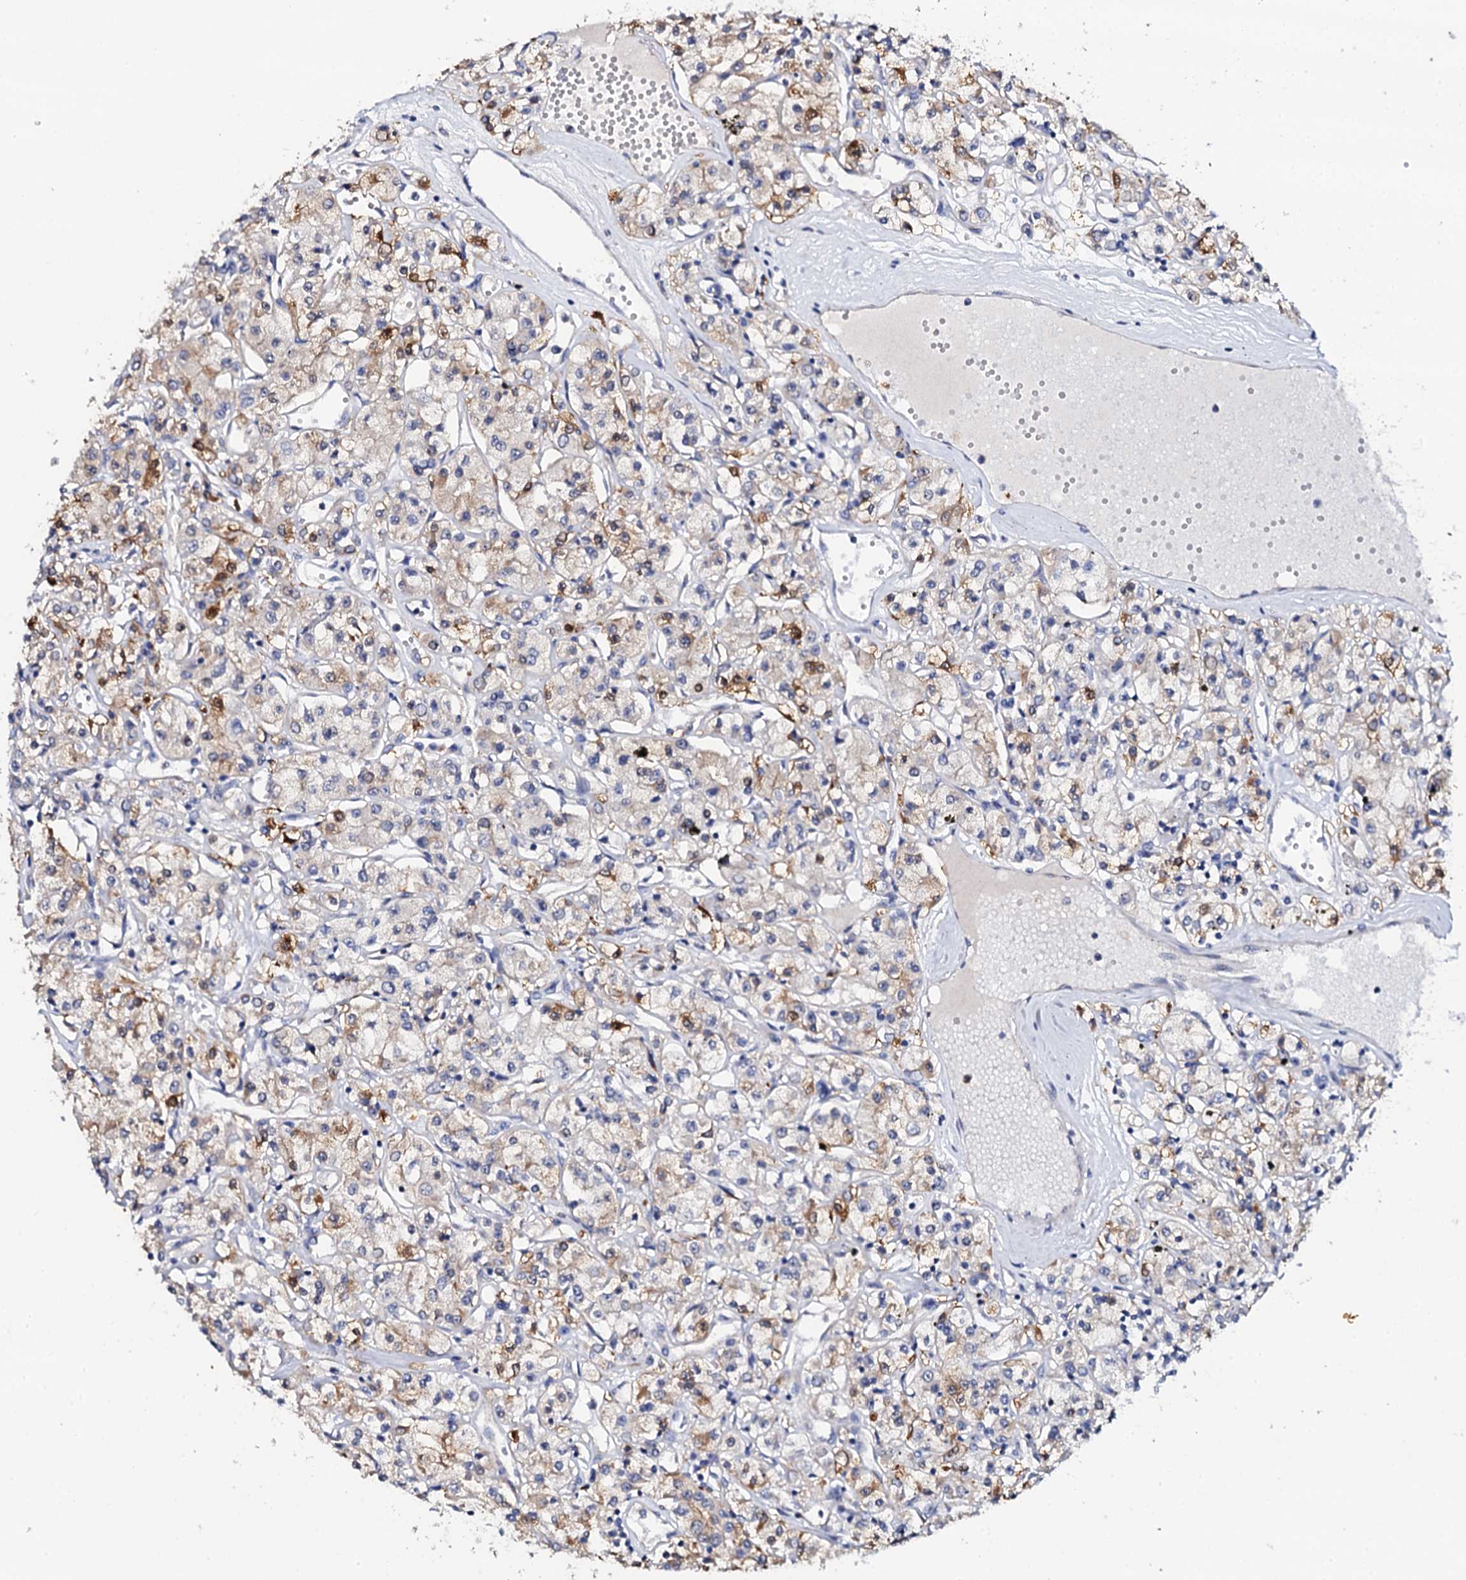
{"staining": {"intensity": "negative", "quantity": "none", "location": "none"}, "tissue": "renal cancer", "cell_type": "Tumor cells", "image_type": "cancer", "snomed": [{"axis": "morphology", "description": "Adenocarcinoma, NOS"}, {"axis": "topography", "description": "Kidney"}], "caption": "IHC image of human renal adenocarcinoma stained for a protein (brown), which exhibits no positivity in tumor cells. (Brightfield microscopy of DAB (3,3'-diaminobenzidine) immunohistochemistry at high magnification).", "gene": "NAA16", "patient": {"sex": "female", "age": 59}}